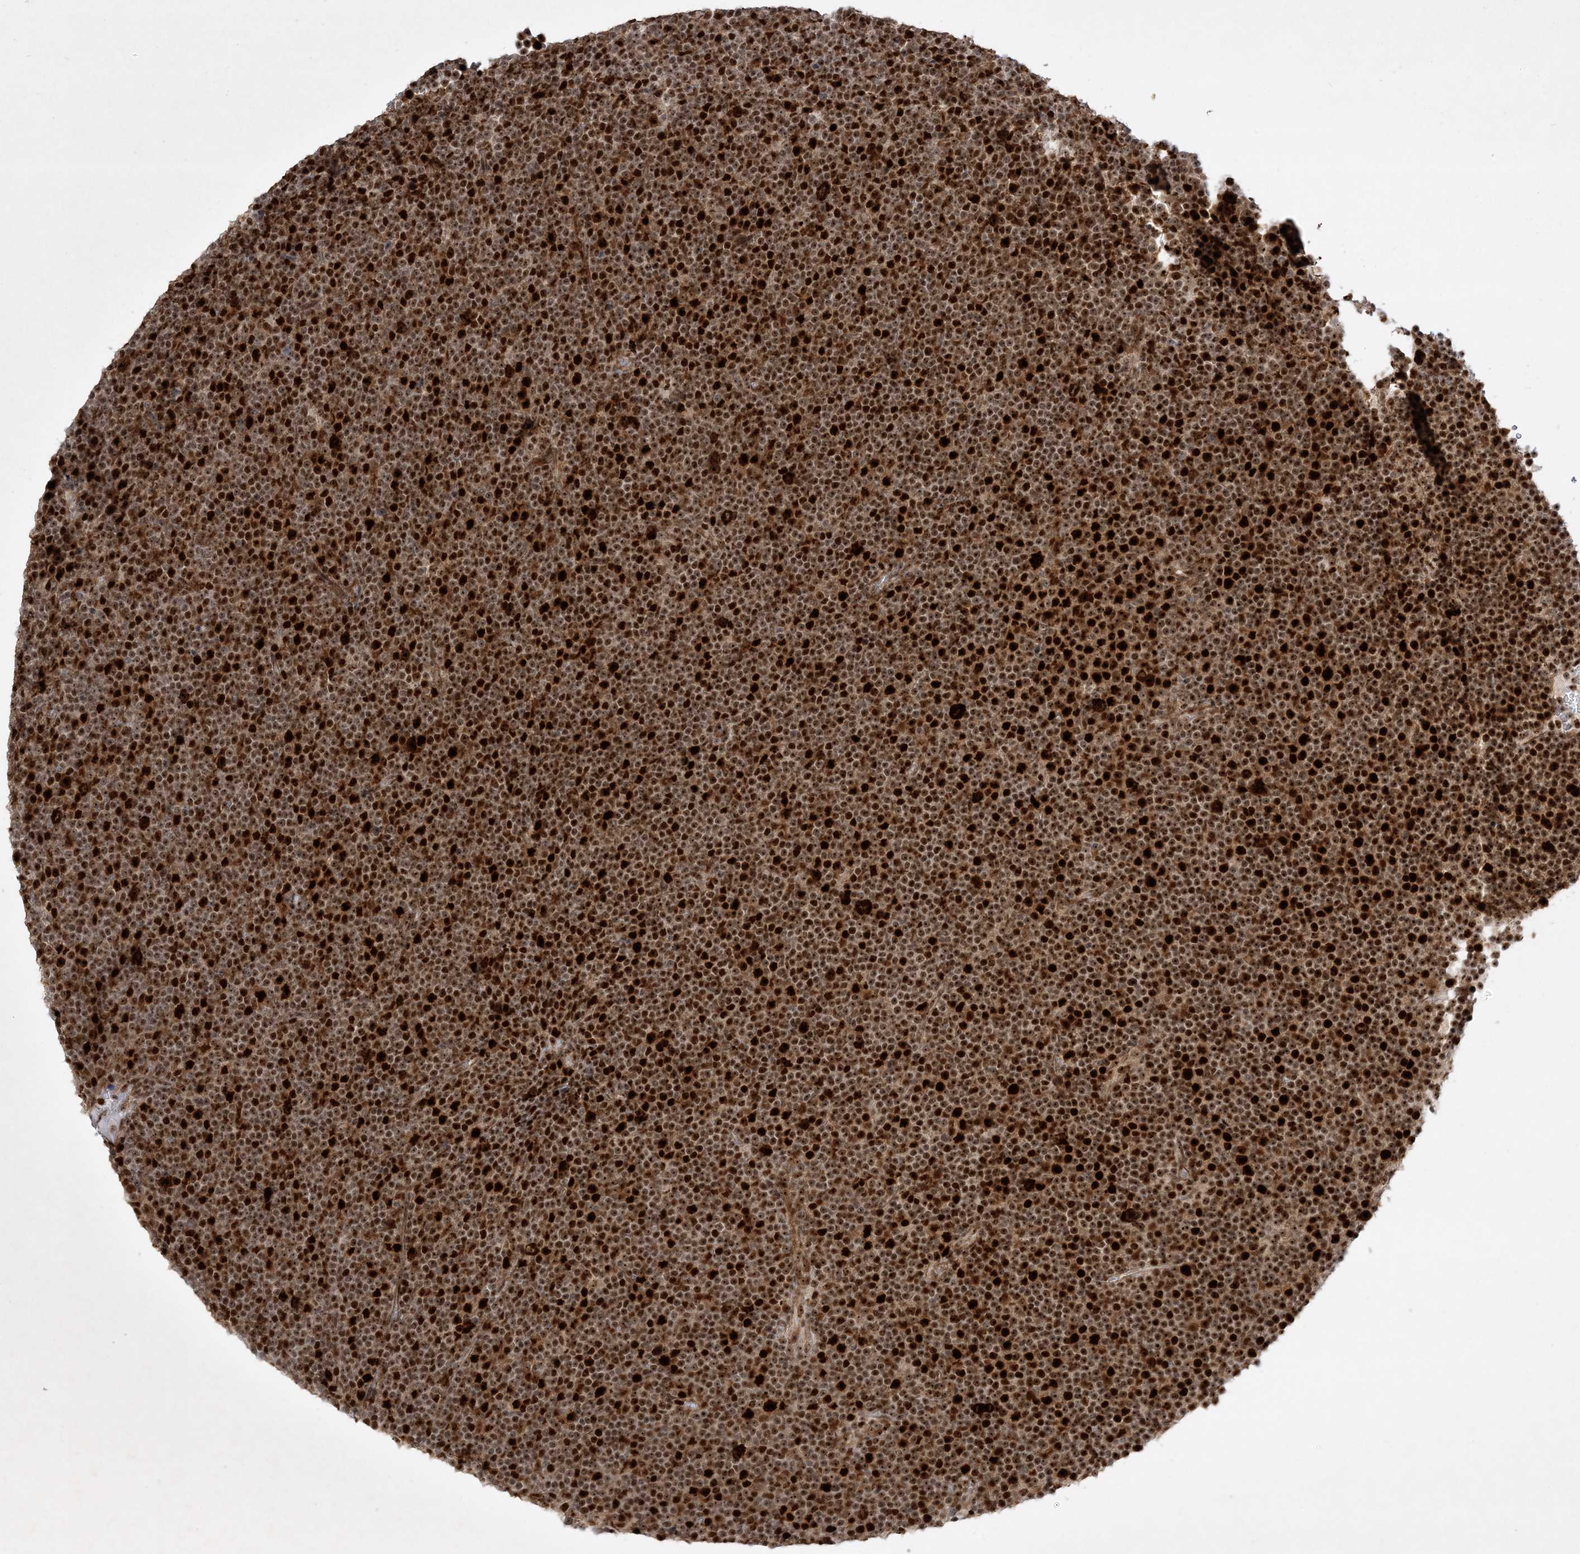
{"staining": {"intensity": "strong", "quantity": "25%-75%", "location": "cytoplasmic/membranous,nuclear"}, "tissue": "lymphoma", "cell_type": "Tumor cells", "image_type": "cancer", "snomed": [{"axis": "morphology", "description": "Malignant lymphoma, non-Hodgkin's type, Low grade"}, {"axis": "topography", "description": "Lymph node"}], "caption": "The immunohistochemical stain labels strong cytoplasmic/membranous and nuclear staining in tumor cells of lymphoma tissue.", "gene": "NPM3", "patient": {"sex": "female", "age": 67}}